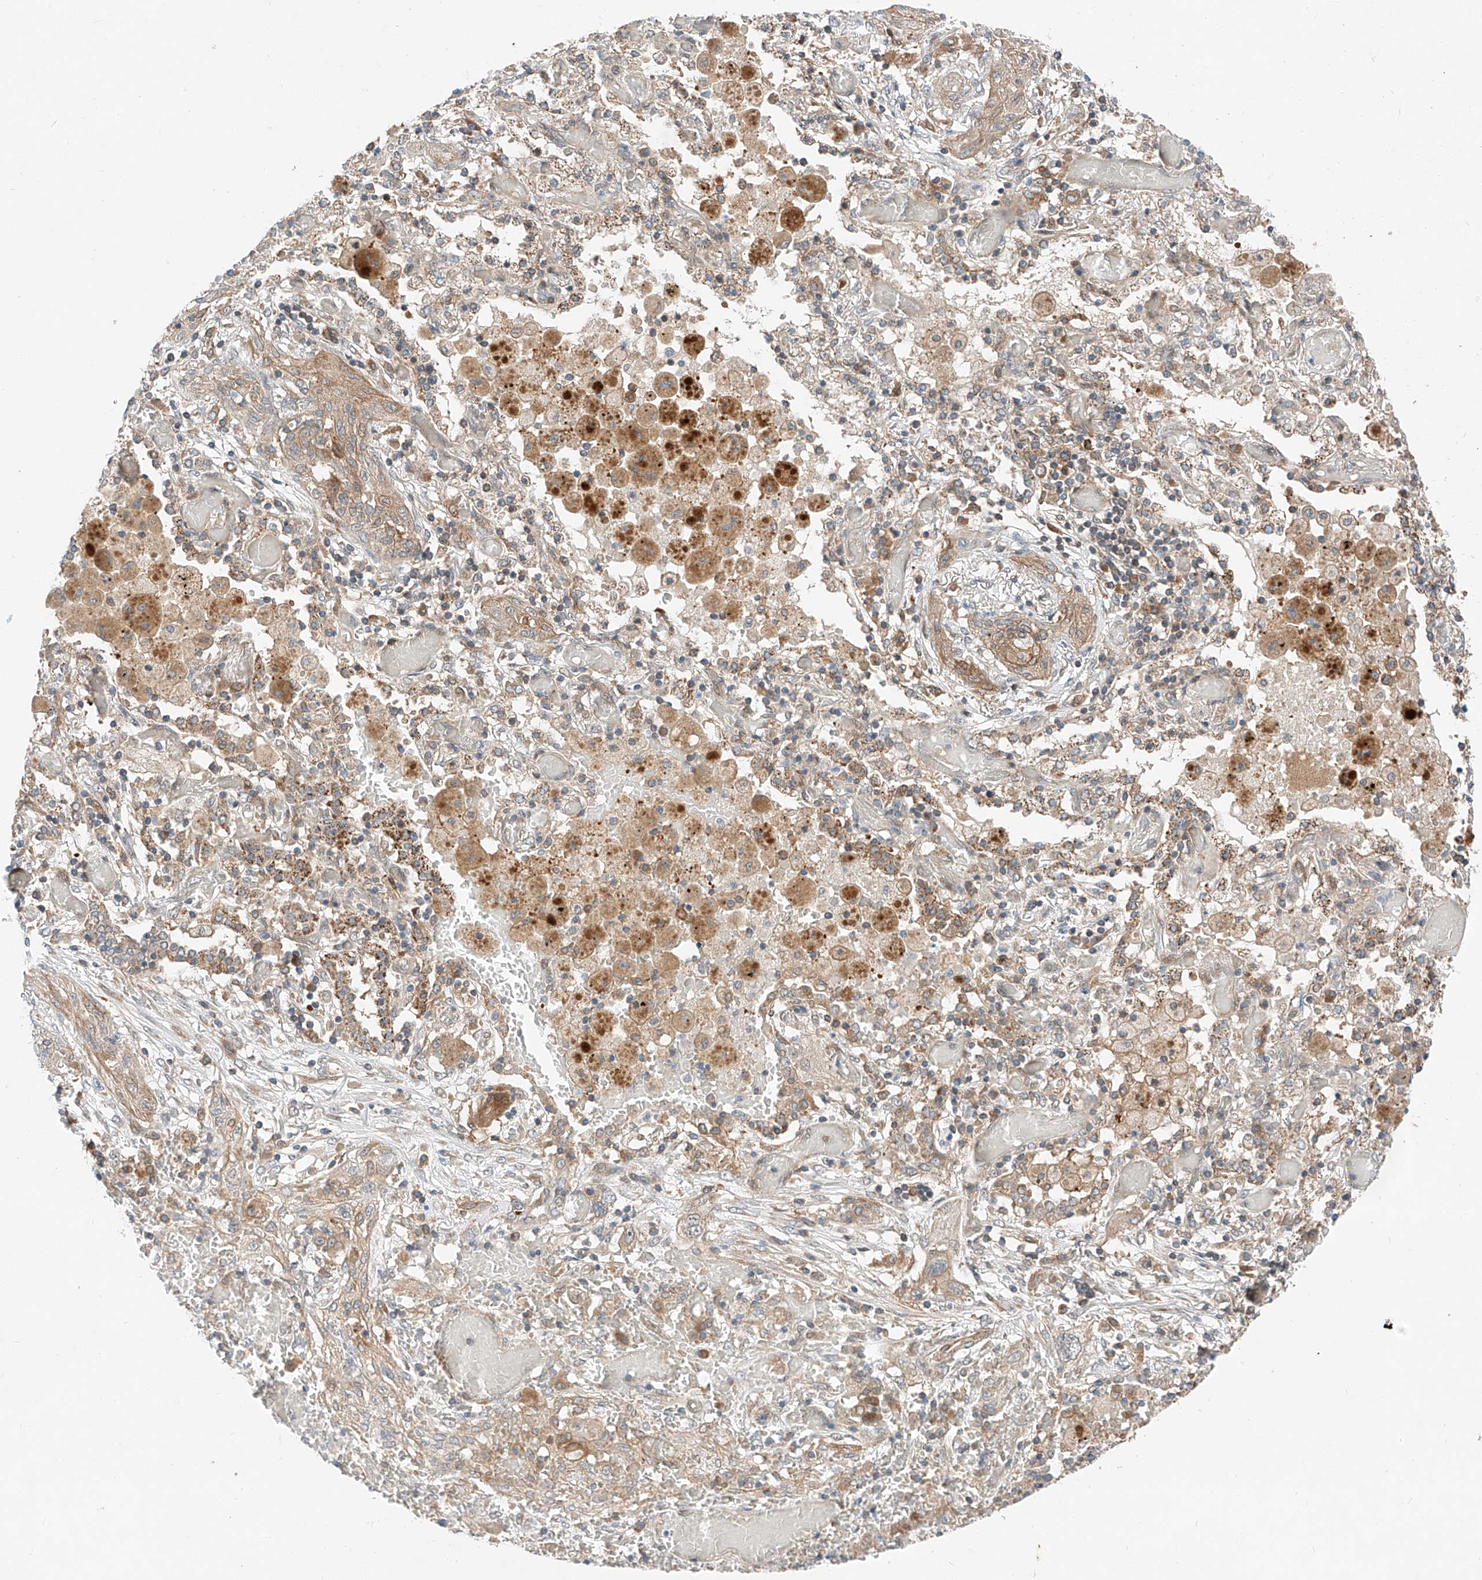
{"staining": {"intensity": "weak", "quantity": "25%-75%", "location": "cytoplasmic/membranous"}, "tissue": "lung cancer", "cell_type": "Tumor cells", "image_type": "cancer", "snomed": [{"axis": "morphology", "description": "Squamous cell carcinoma, NOS"}, {"axis": "topography", "description": "Lung"}], "caption": "The micrograph displays staining of lung squamous cell carcinoma, revealing weak cytoplasmic/membranous protein staining (brown color) within tumor cells. Immunohistochemistry stains the protein in brown and the nuclei are stained blue.", "gene": "RUSC1", "patient": {"sex": "female", "age": 47}}